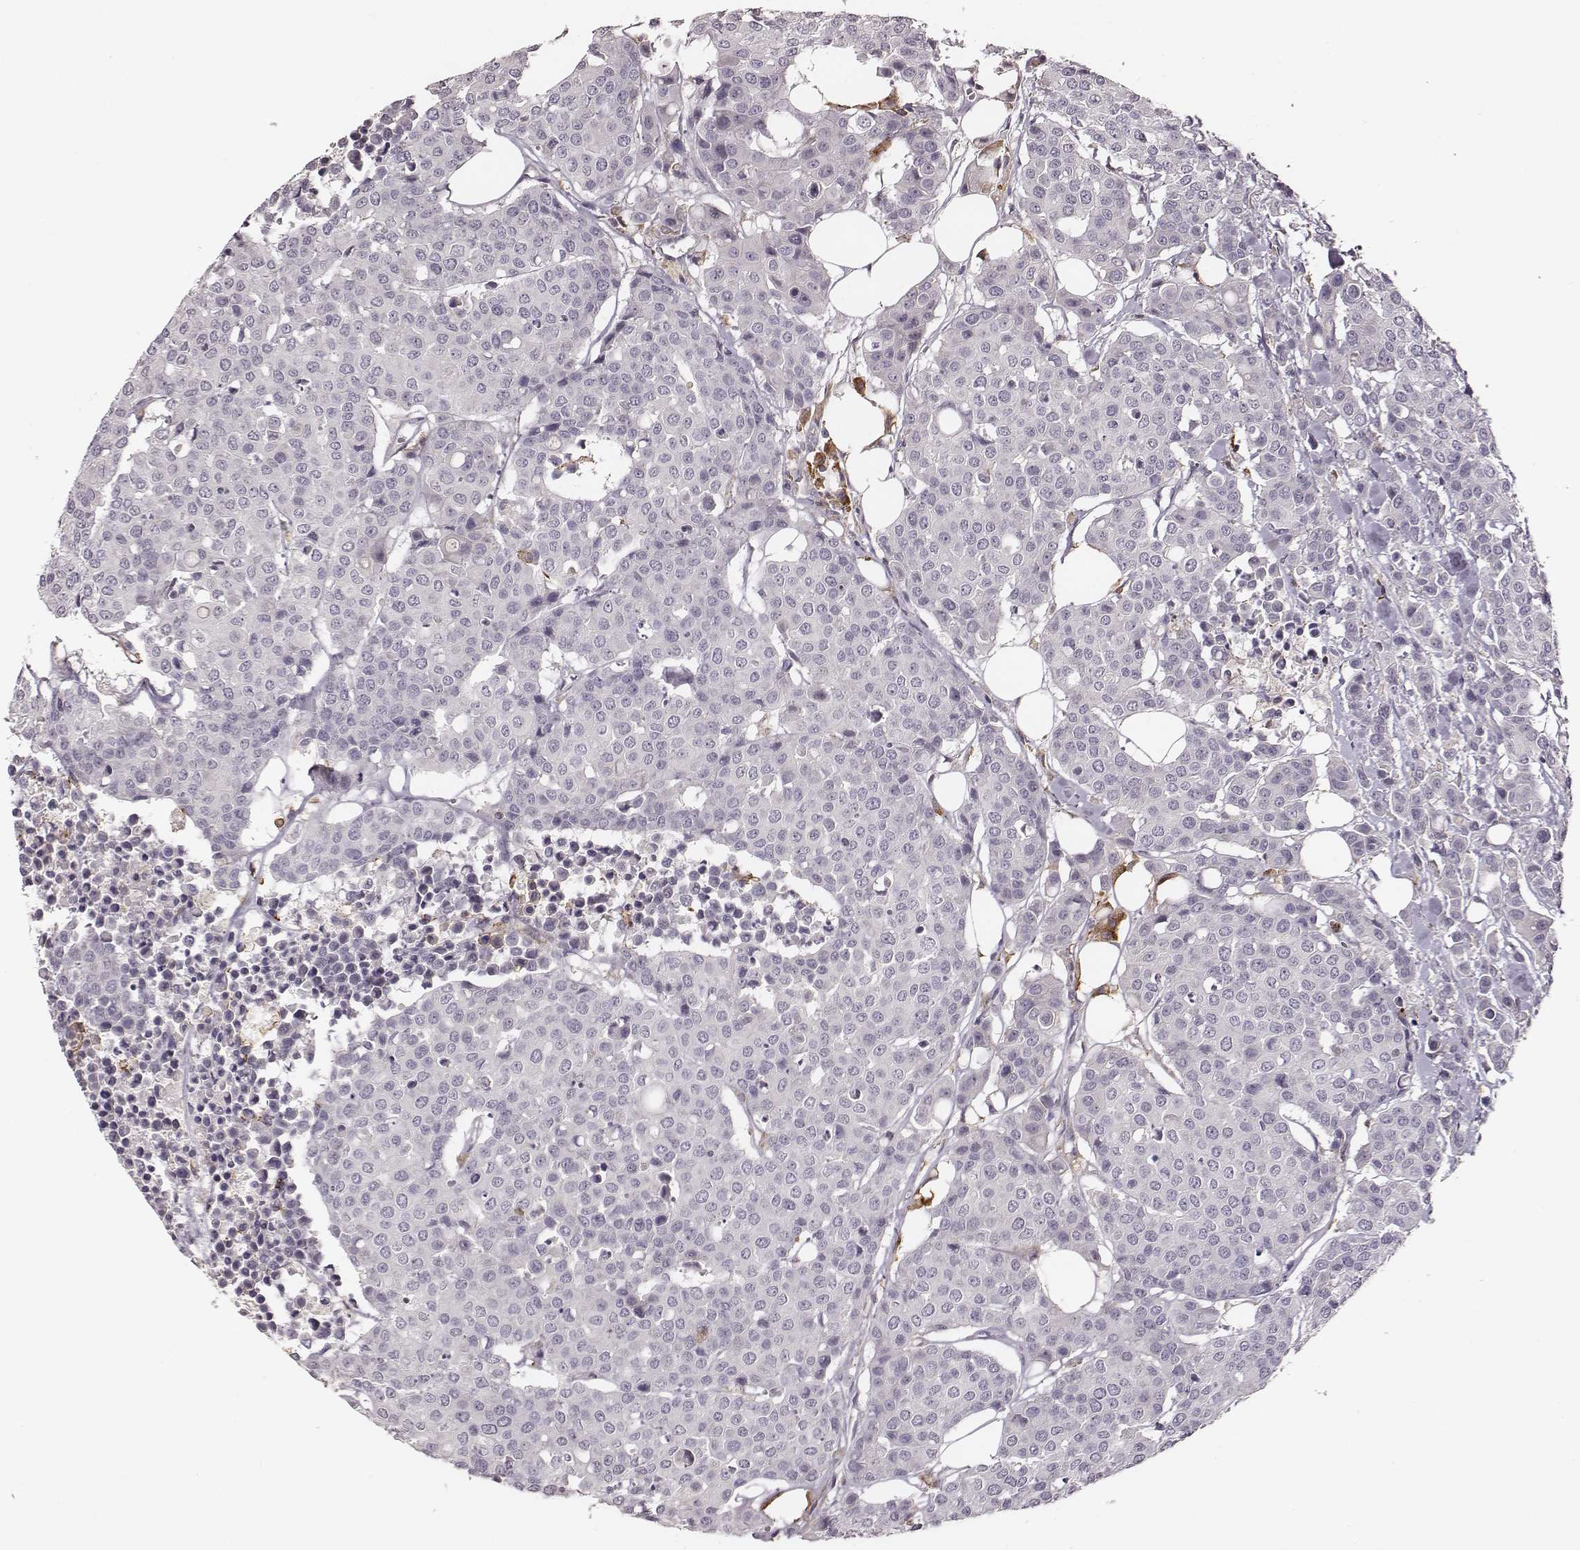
{"staining": {"intensity": "negative", "quantity": "none", "location": "none"}, "tissue": "carcinoid", "cell_type": "Tumor cells", "image_type": "cancer", "snomed": [{"axis": "morphology", "description": "Carcinoid, malignant, NOS"}, {"axis": "topography", "description": "Colon"}], "caption": "Tumor cells show no significant protein staining in carcinoid. The staining was performed using DAB to visualize the protein expression in brown, while the nuclei were stained in blue with hematoxylin (Magnification: 20x).", "gene": "ZYX", "patient": {"sex": "male", "age": 81}}